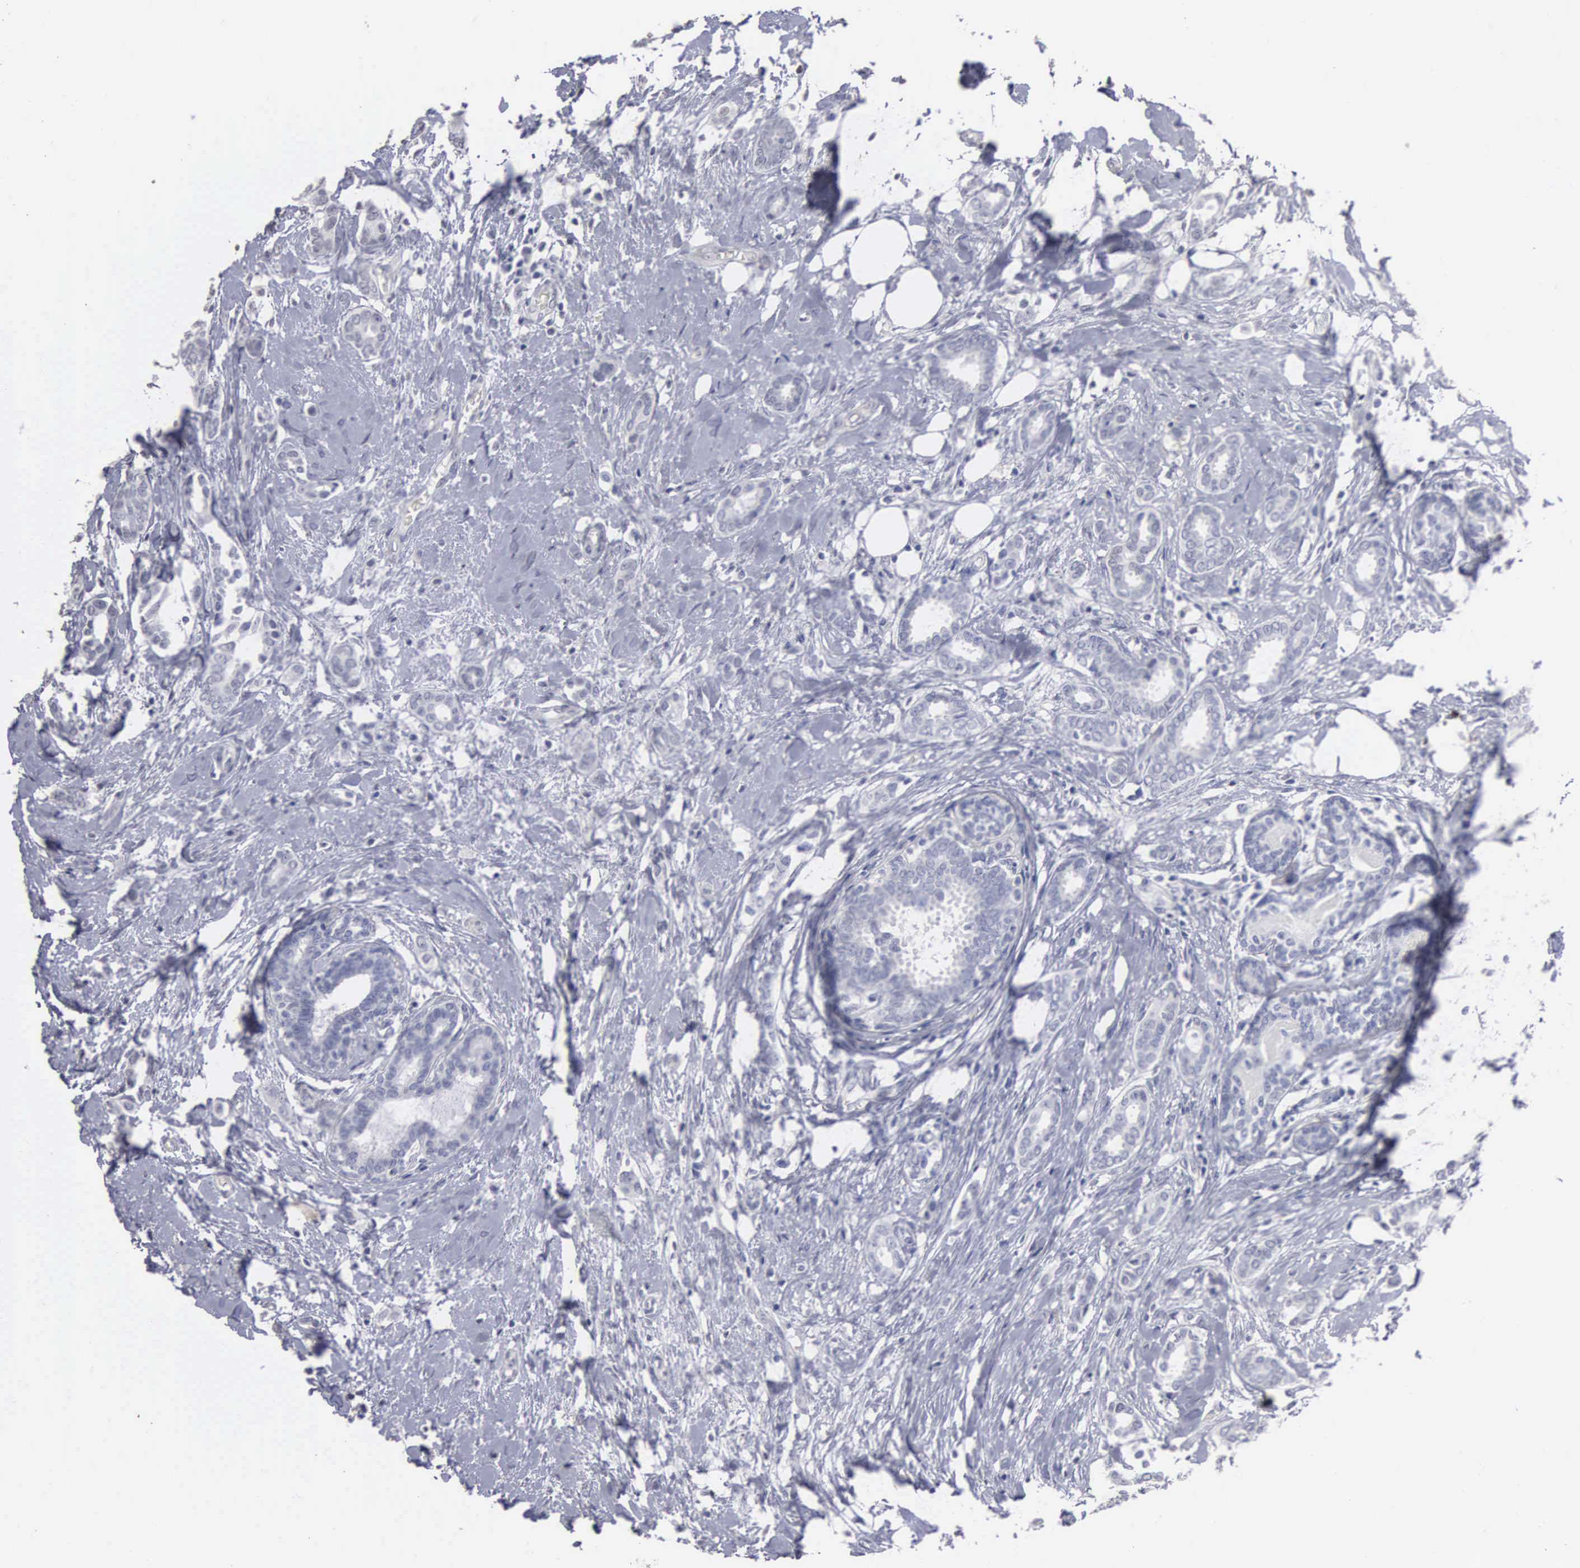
{"staining": {"intensity": "negative", "quantity": "none", "location": "none"}, "tissue": "breast cancer", "cell_type": "Tumor cells", "image_type": "cancer", "snomed": [{"axis": "morphology", "description": "Duct carcinoma"}, {"axis": "topography", "description": "Breast"}], "caption": "DAB (3,3'-diaminobenzidine) immunohistochemical staining of human infiltrating ductal carcinoma (breast) exhibits no significant positivity in tumor cells.", "gene": "UPB1", "patient": {"sex": "female", "age": 50}}